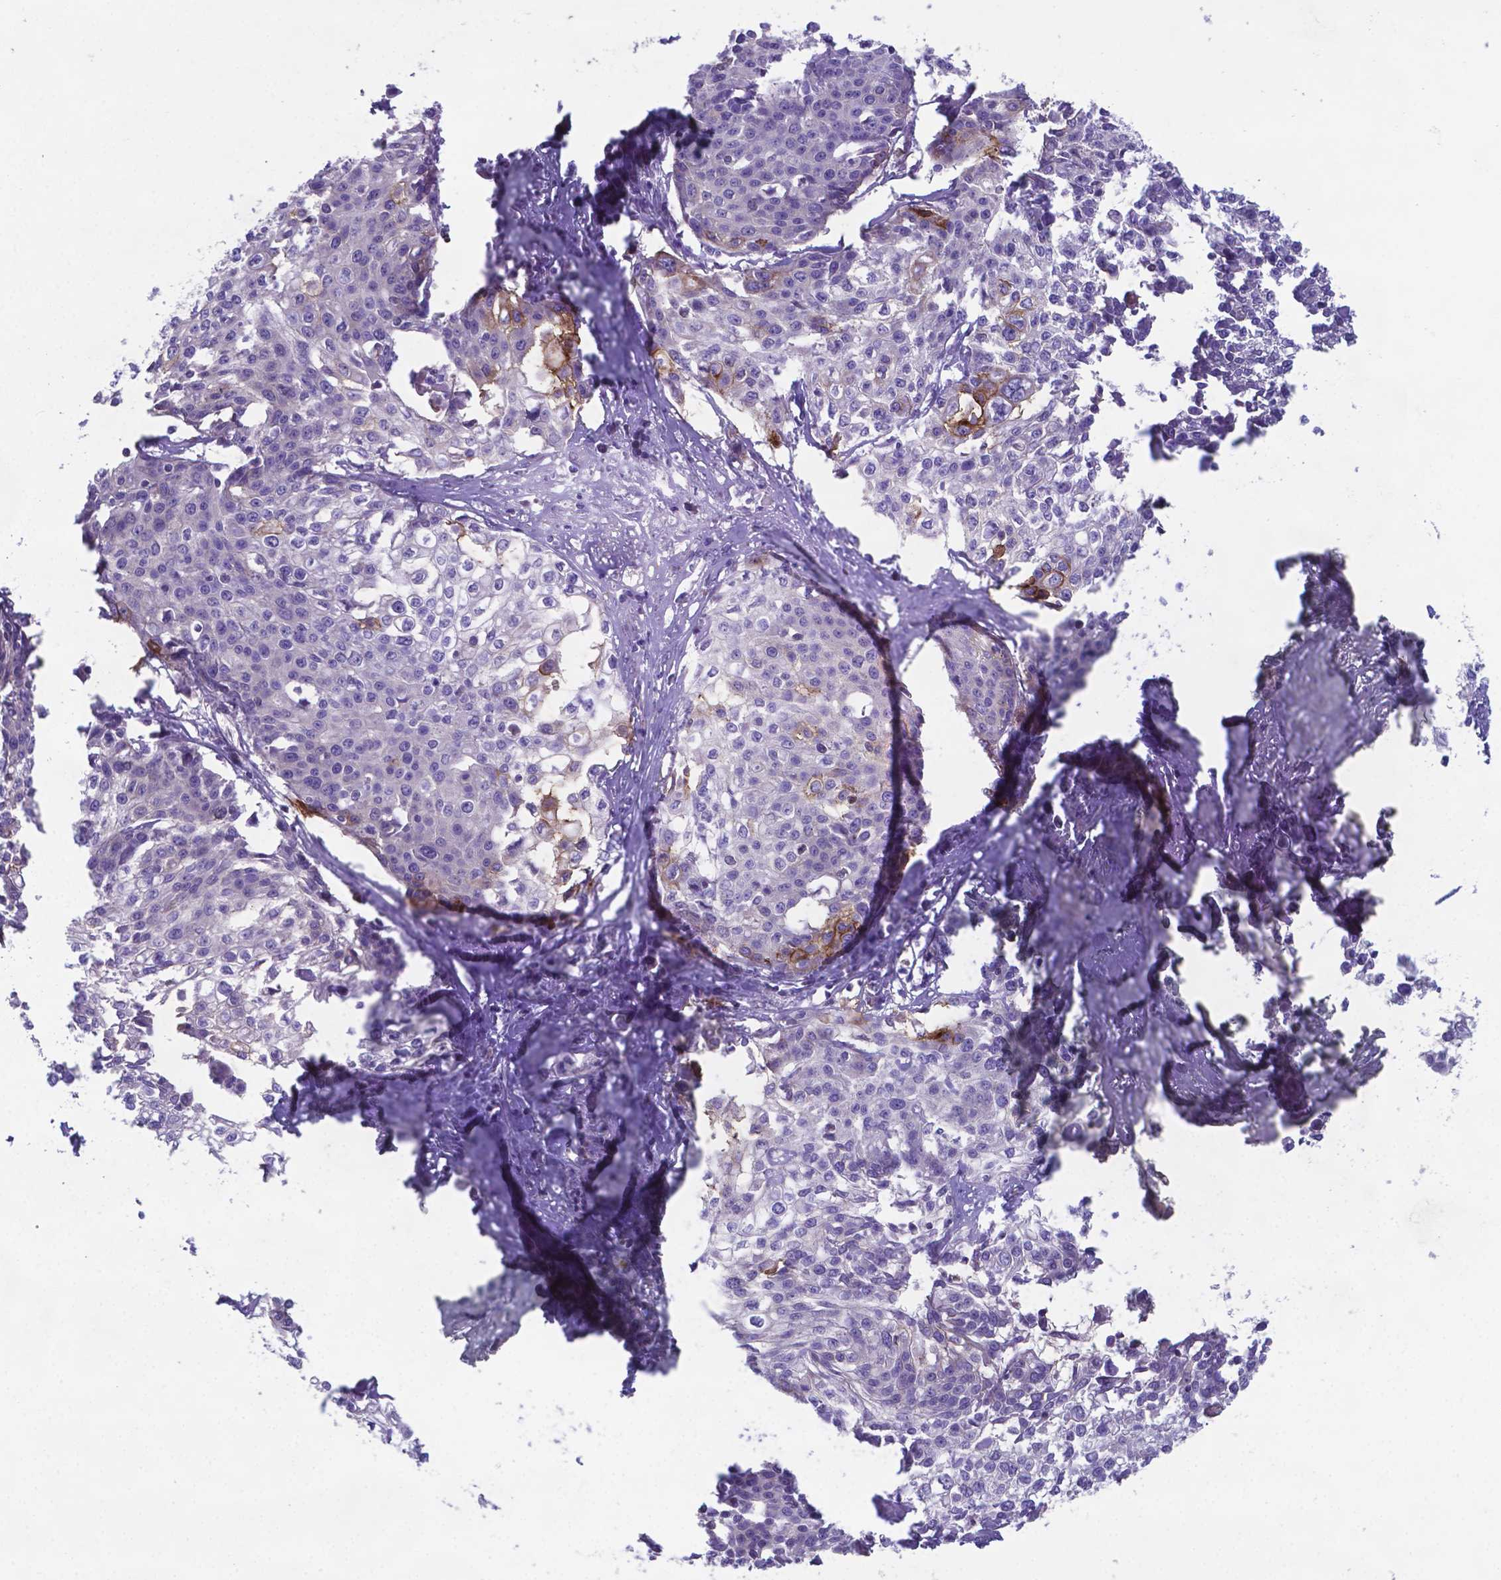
{"staining": {"intensity": "moderate", "quantity": "<25%", "location": "cytoplasmic/membranous"}, "tissue": "cervical cancer", "cell_type": "Tumor cells", "image_type": "cancer", "snomed": [{"axis": "morphology", "description": "Squamous cell carcinoma, NOS"}, {"axis": "topography", "description": "Cervix"}], "caption": "Immunohistochemistry of human squamous cell carcinoma (cervical) displays low levels of moderate cytoplasmic/membranous positivity in about <25% of tumor cells.", "gene": "TYRO3", "patient": {"sex": "female", "age": 39}}